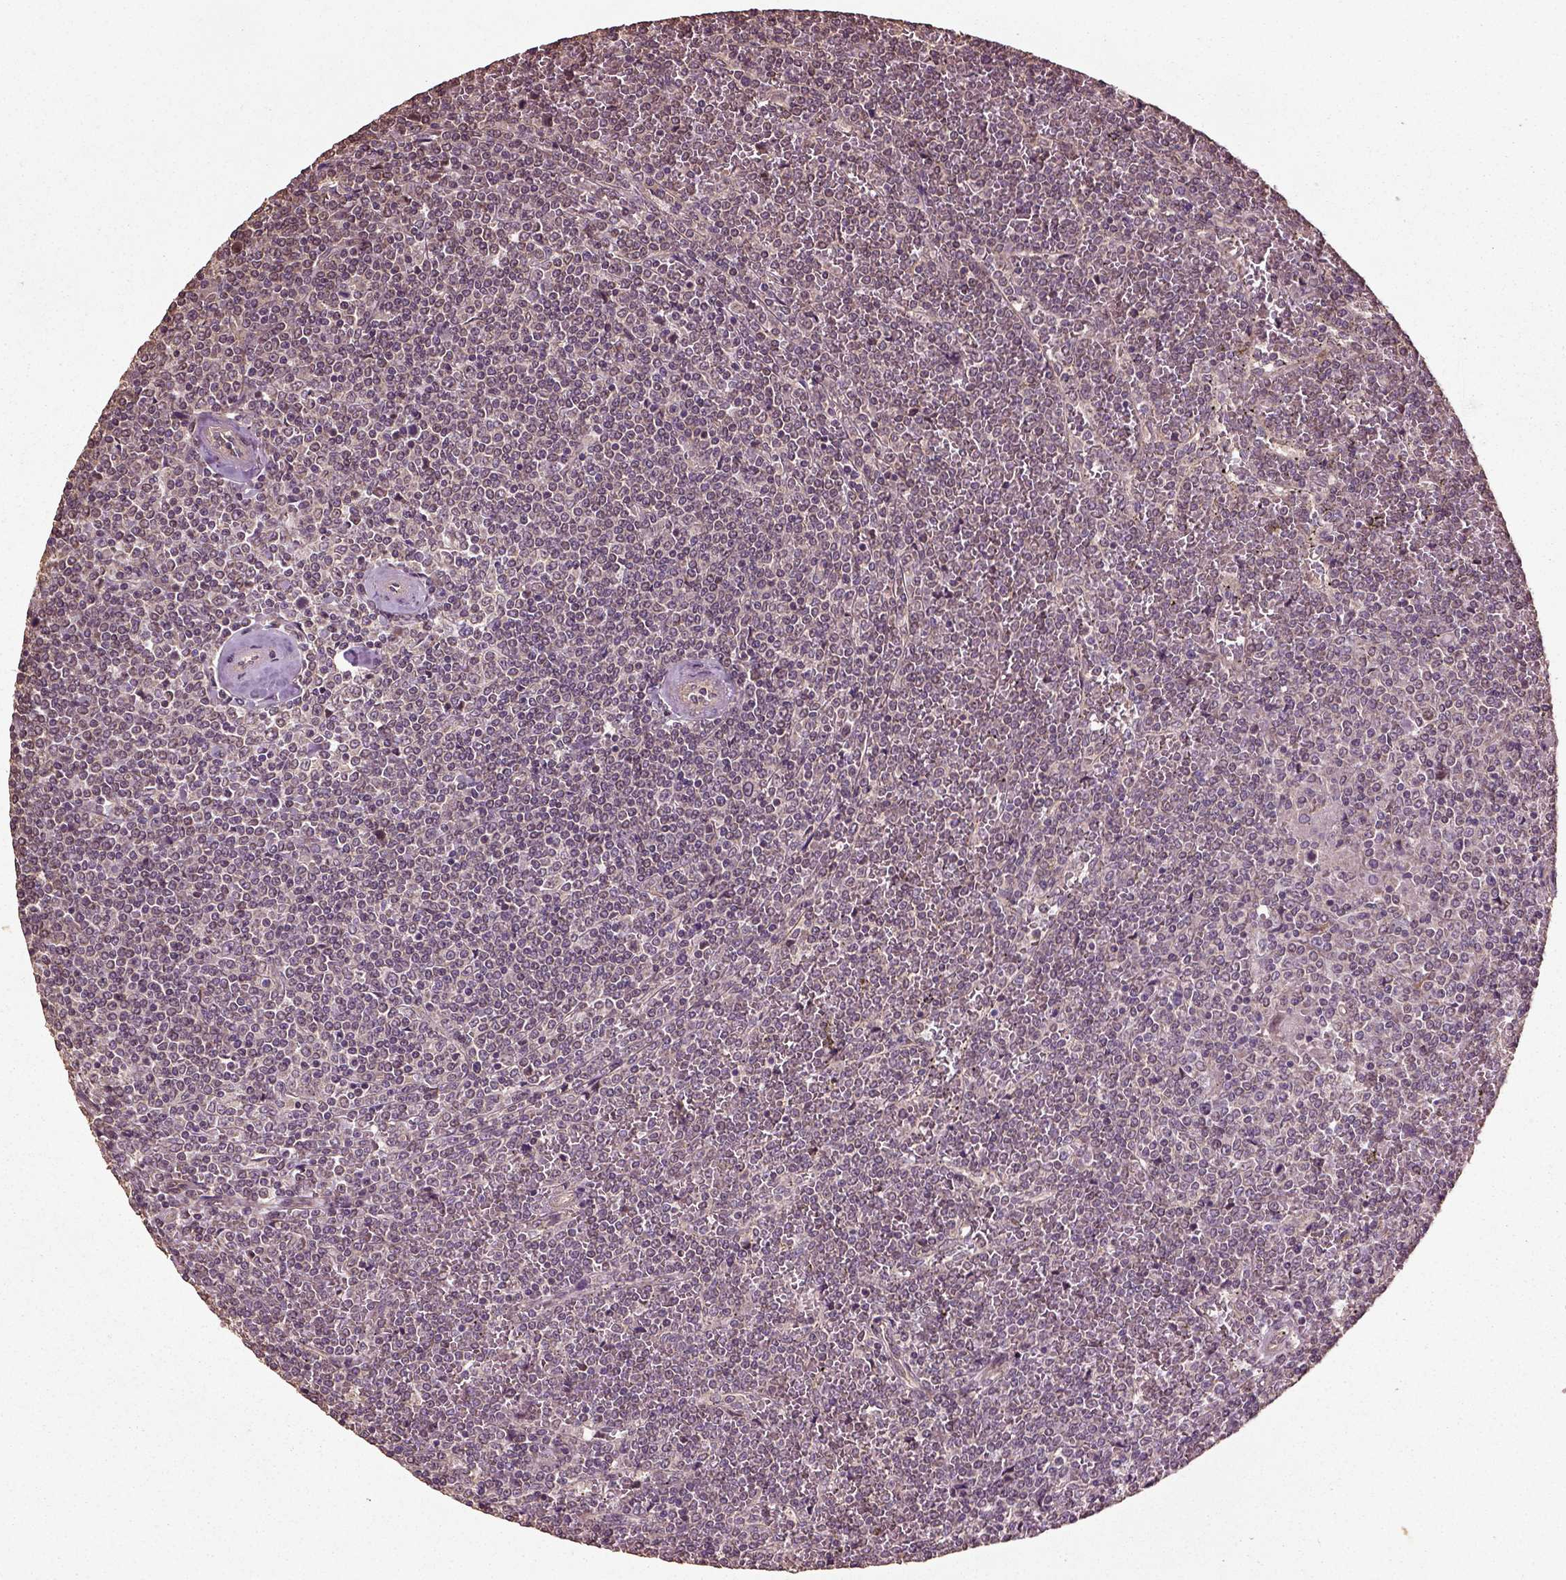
{"staining": {"intensity": "negative", "quantity": "none", "location": "none"}, "tissue": "lymphoma", "cell_type": "Tumor cells", "image_type": "cancer", "snomed": [{"axis": "morphology", "description": "Malignant lymphoma, non-Hodgkin's type, Low grade"}, {"axis": "topography", "description": "Spleen"}], "caption": "This is a micrograph of immunohistochemistry (IHC) staining of lymphoma, which shows no positivity in tumor cells. The staining is performed using DAB (3,3'-diaminobenzidine) brown chromogen with nuclei counter-stained in using hematoxylin.", "gene": "ERV3-1", "patient": {"sex": "female", "age": 19}}